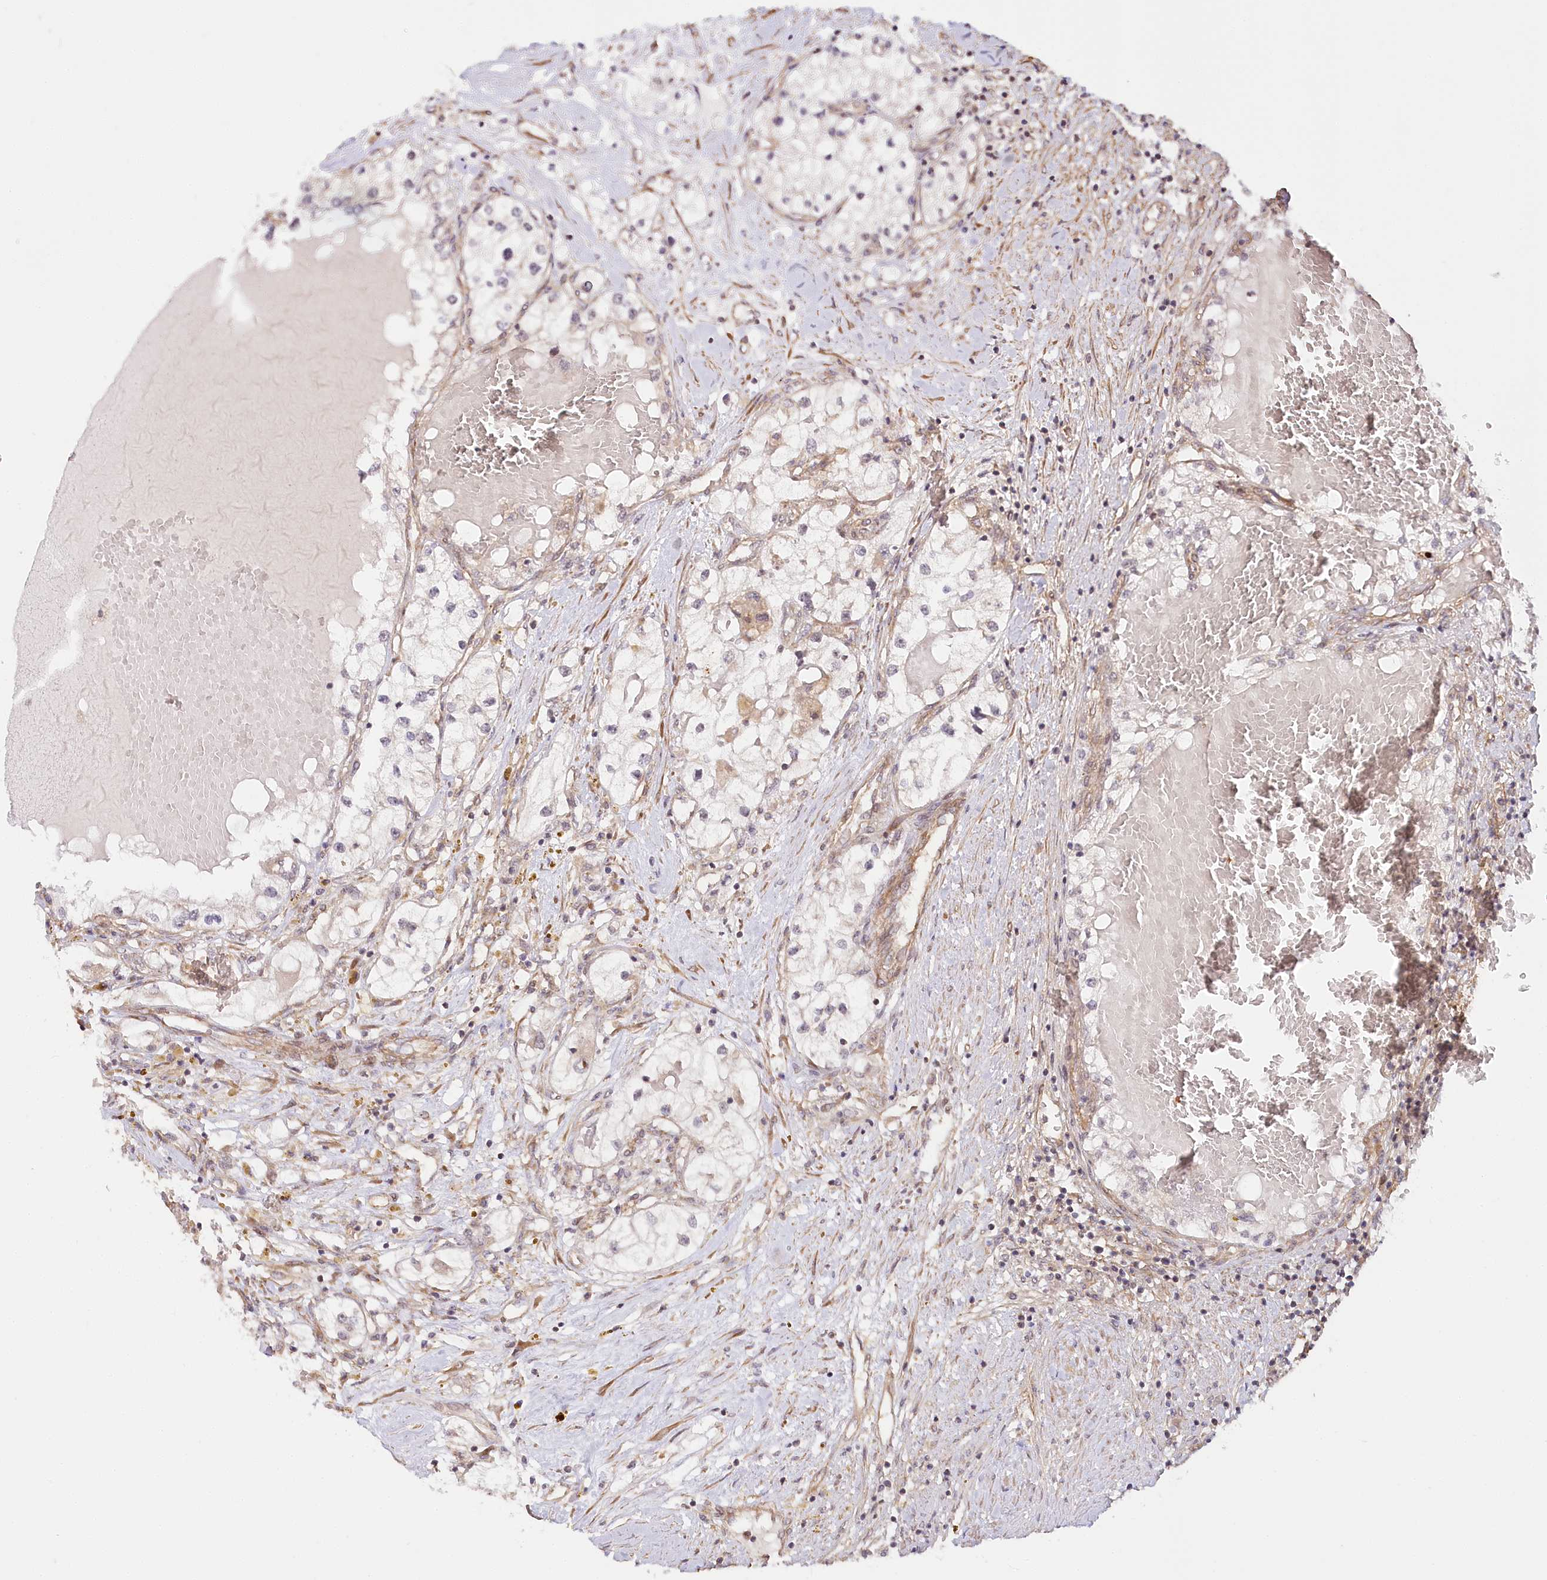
{"staining": {"intensity": "negative", "quantity": "none", "location": "none"}, "tissue": "renal cancer", "cell_type": "Tumor cells", "image_type": "cancer", "snomed": [{"axis": "morphology", "description": "Normal tissue, NOS"}, {"axis": "morphology", "description": "Adenocarcinoma, NOS"}, {"axis": "topography", "description": "Kidney"}], "caption": "Immunohistochemistry of human adenocarcinoma (renal) demonstrates no staining in tumor cells. (Stains: DAB IHC with hematoxylin counter stain, Microscopy: brightfield microscopy at high magnification).", "gene": "CEP70", "patient": {"sex": "male", "age": 68}}